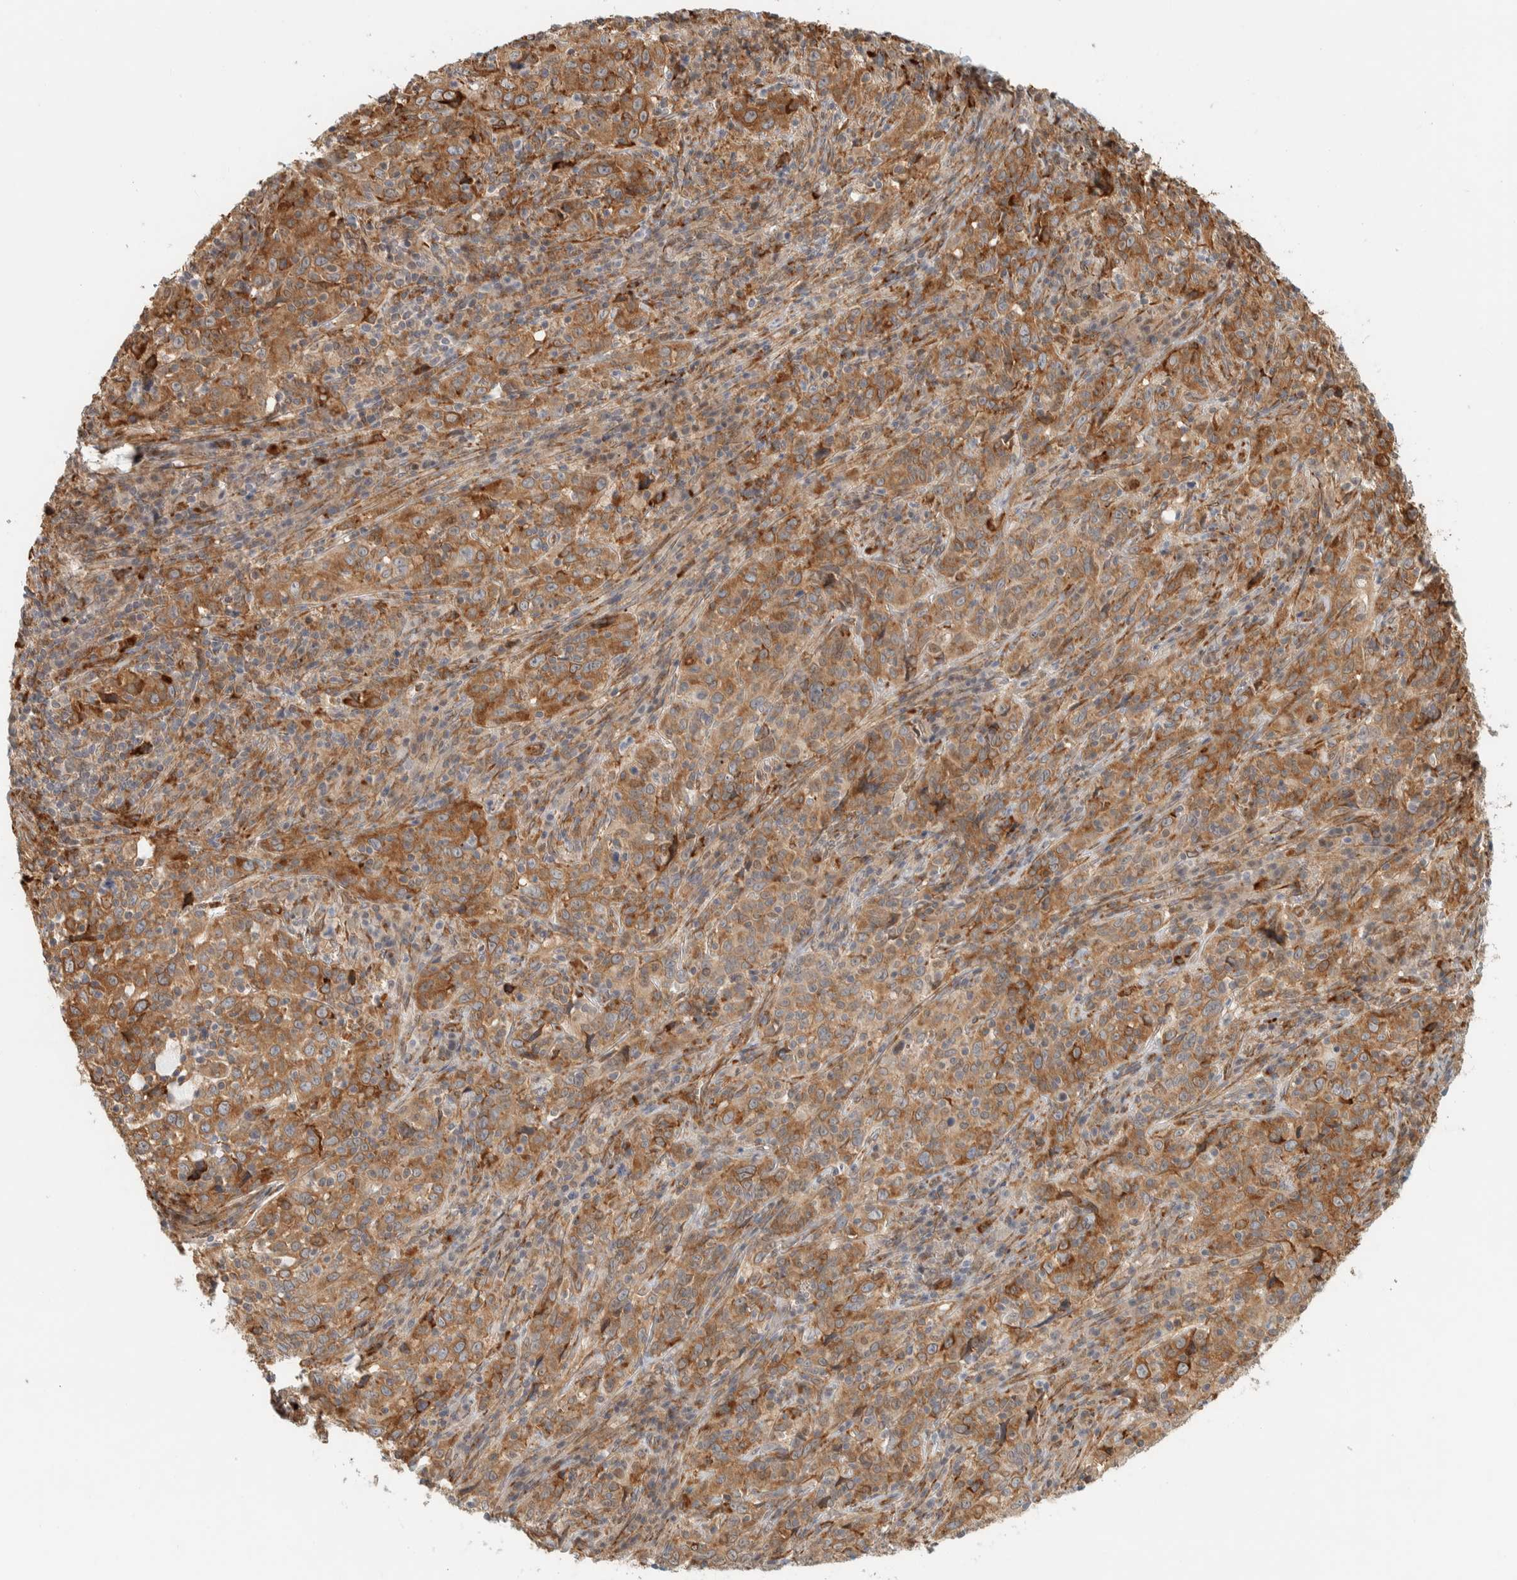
{"staining": {"intensity": "moderate", "quantity": ">75%", "location": "cytoplasmic/membranous"}, "tissue": "cervical cancer", "cell_type": "Tumor cells", "image_type": "cancer", "snomed": [{"axis": "morphology", "description": "Squamous cell carcinoma, NOS"}, {"axis": "topography", "description": "Cervix"}], "caption": "Human cervical cancer (squamous cell carcinoma) stained for a protein (brown) reveals moderate cytoplasmic/membranous positive expression in approximately >75% of tumor cells.", "gene": "LLGL2", "patient": {"sex": "female", "age": 46}}